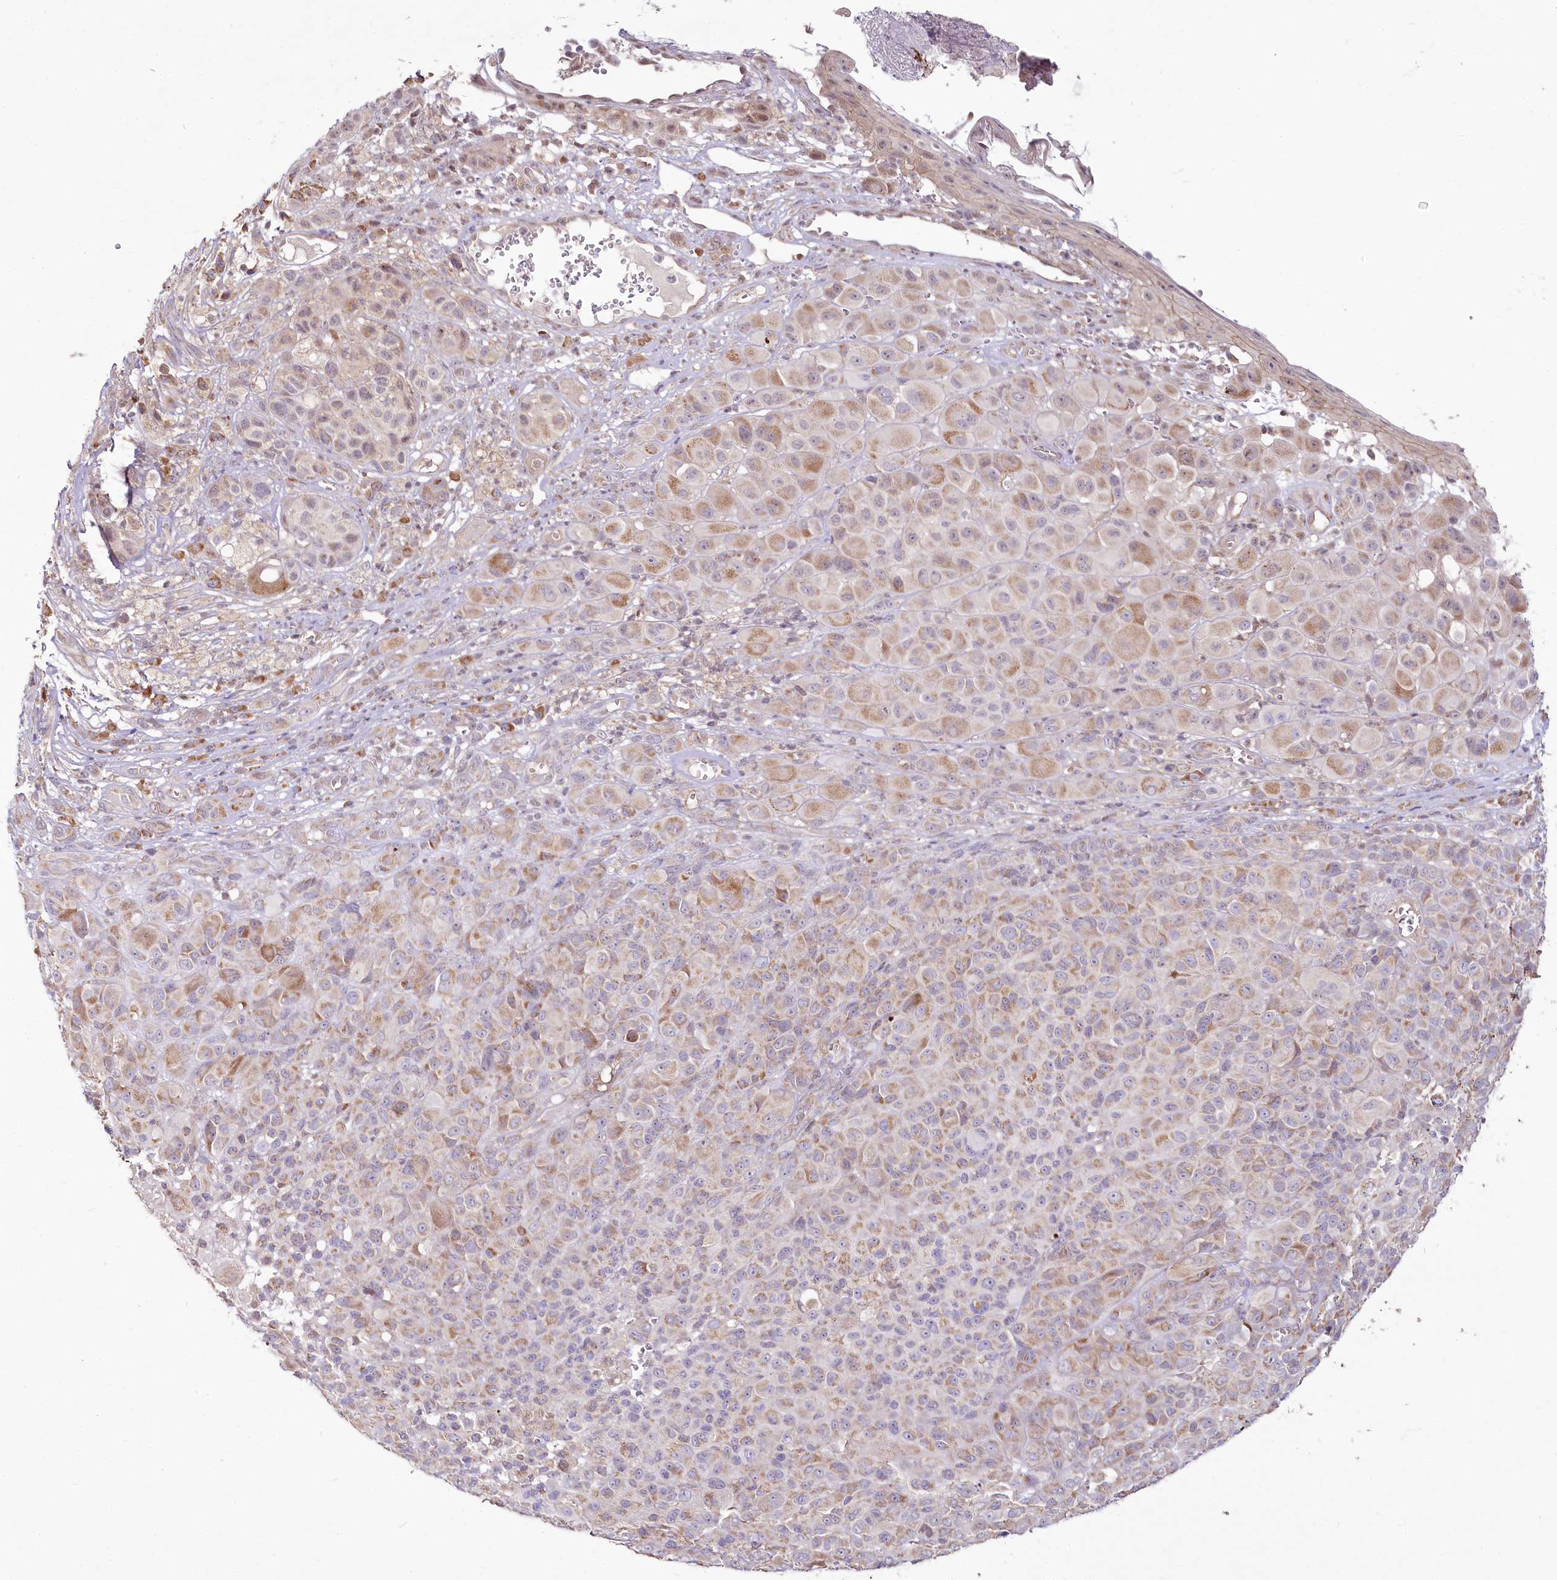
{"staining": {"intensity": "weak", "quantity": "25%-75%", "location": "cytoplasmic/membranous"}, "tissue": "melanoma", "cell_type": "Tumor cells", "image_type": "cancer", "snomed": [{"axis": "morphology", "description": "Malignant melanoma, NOS"}, {"axis": "topography", "description": "Skin of trunk"}], "caption": "Protein staining exhibits weak cytoplasmic/membranous positivity in approximately 25%-75% of tumor cells in malignant melanoma.", "gene": "ACOX2", "patient": {"sex": "male", "age": 71}}